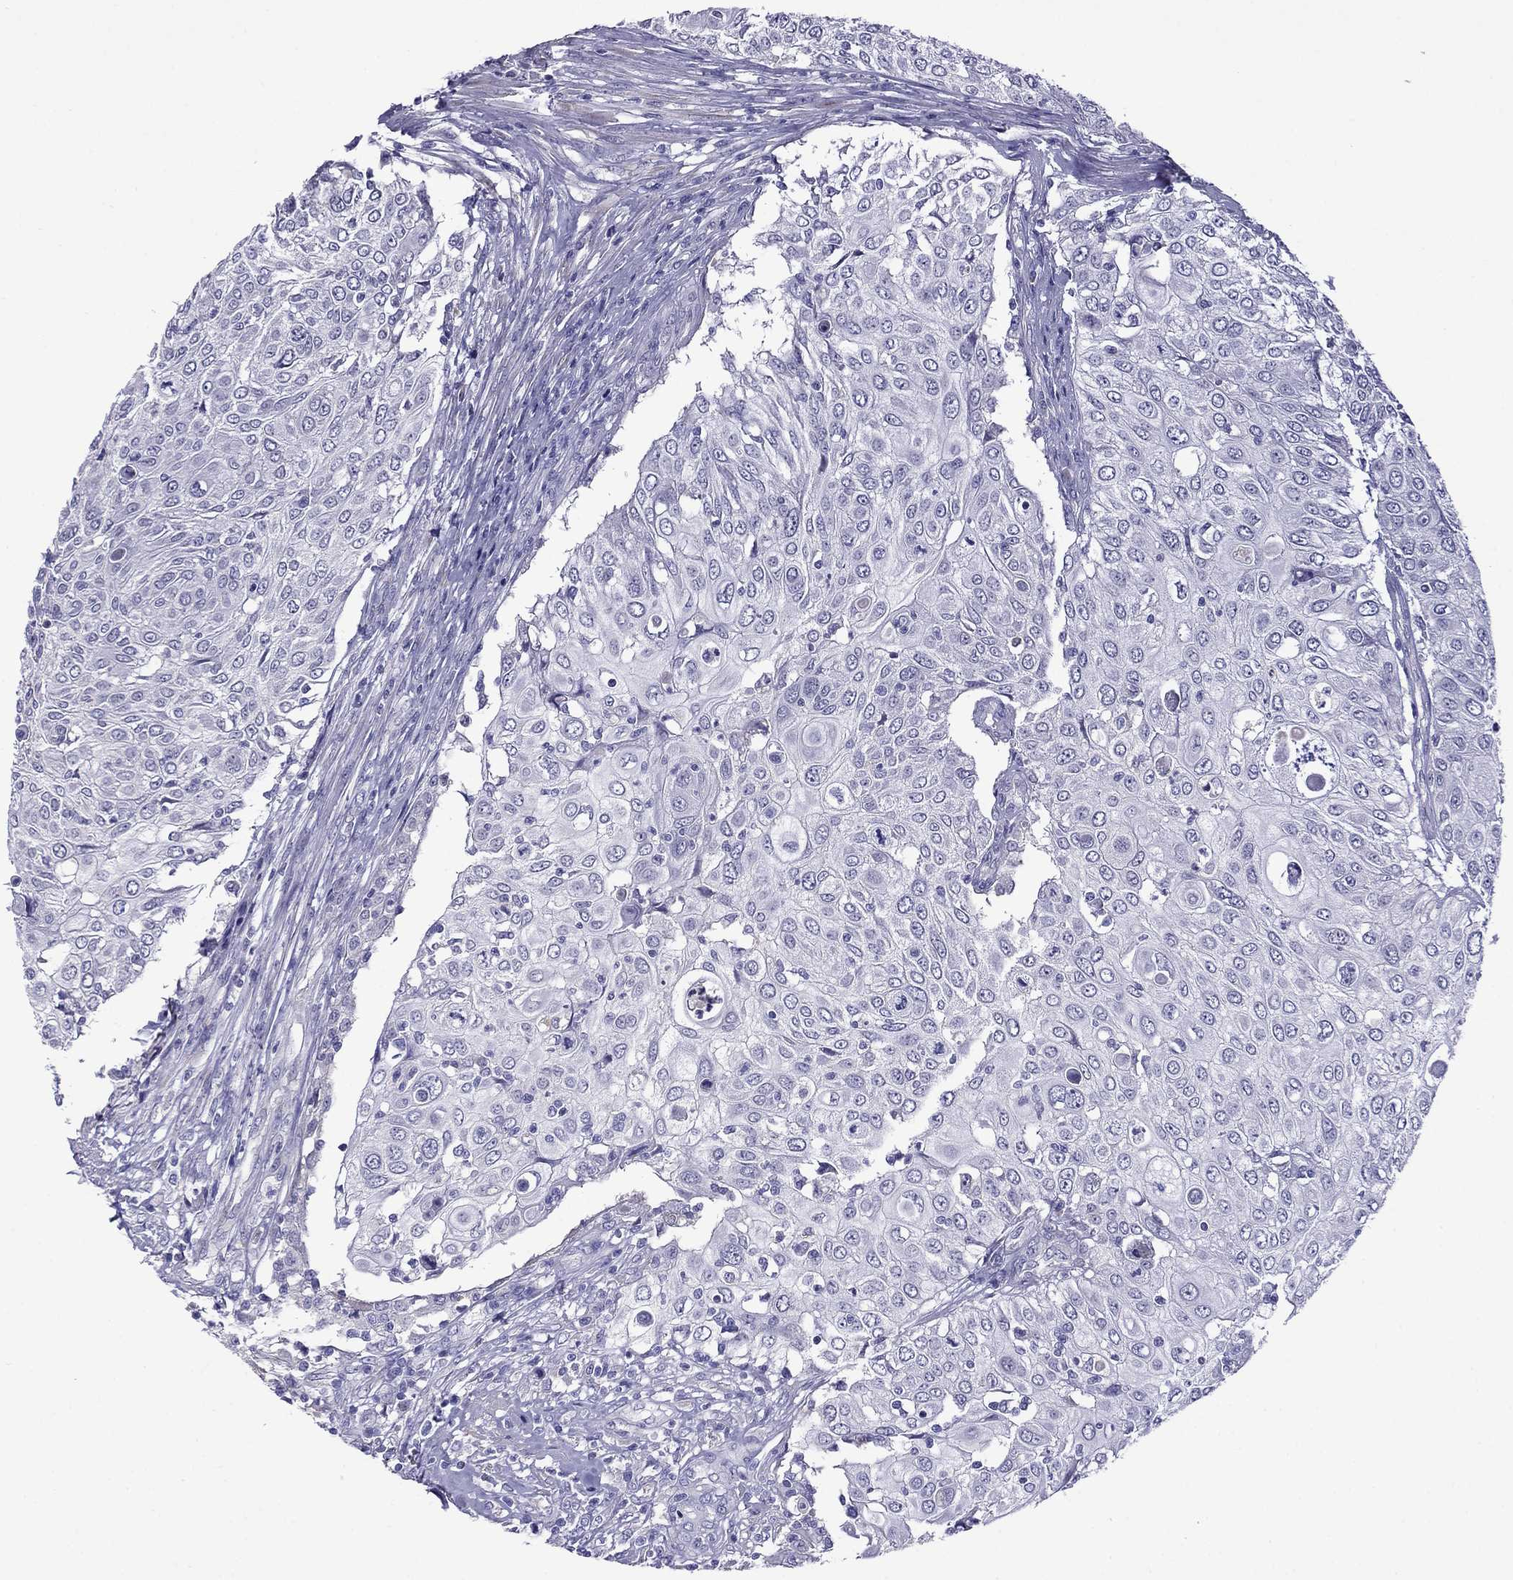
{"staining": {"intensity": "negative", "quantity": "none", "location": "none"}, "tissue": "urothelial cancer", "cell_type": "Tumor cells", "image_type": "cancer", "snomed": [{"axis": "morphology", "description": "Urothelial carcinoma, High grade"}, {"axis": "topography", "description": "Urinary bladder"}], "caption": "This is a micrograph of immunohistochemistry (IHC) staining of urothelial carcinoma (high-grade), which shows no expression in tumor cells.", "gene": "STAR", "patient": {"sex": "female", "age": 79}}